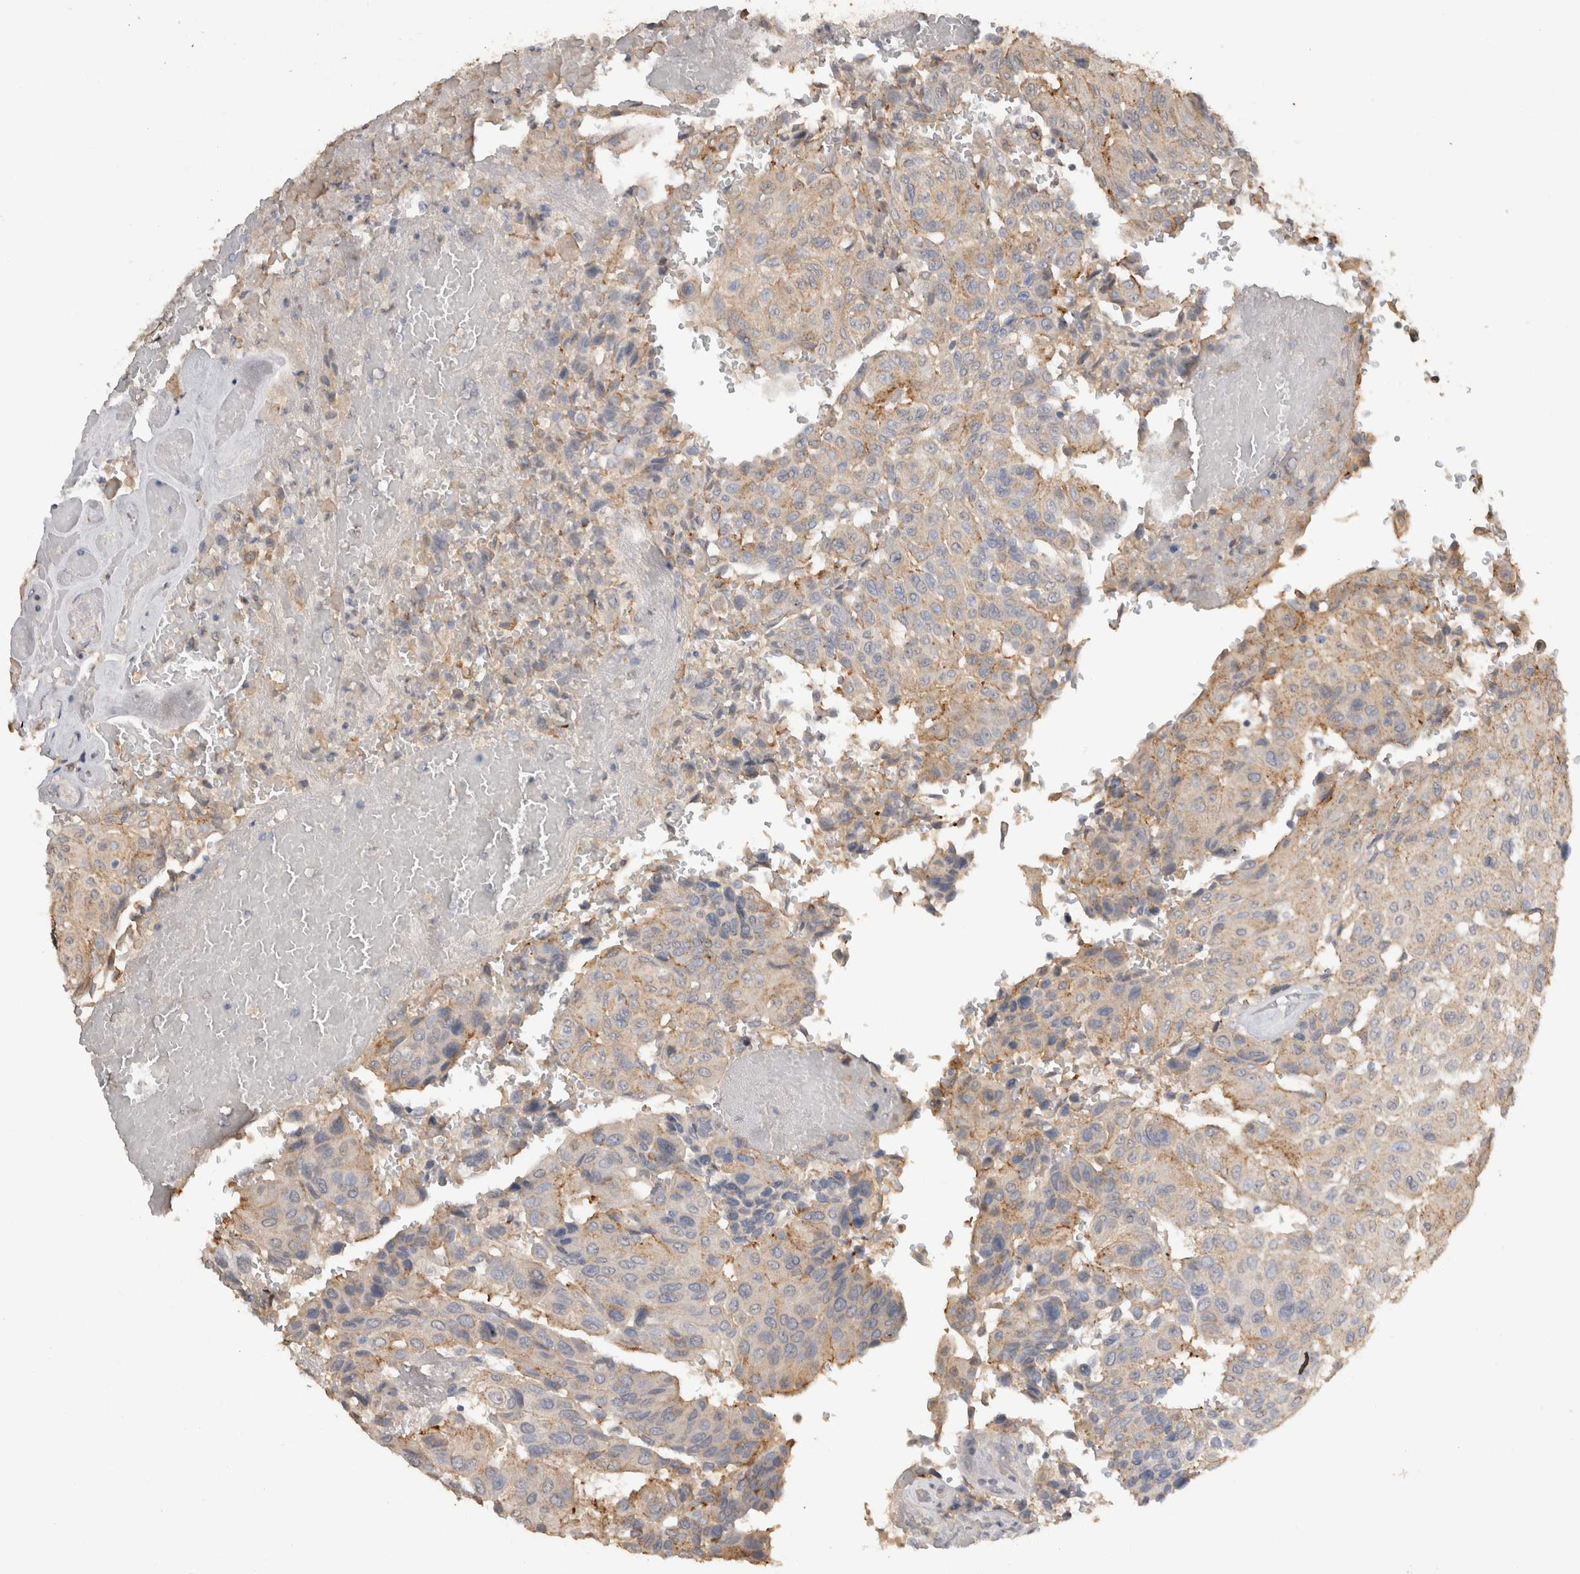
{"staining": {"intensity": "weak", "quantity": "25%-75%", "location": "cytoplasmic/membranous"}, "tissue": "urothelial cancer", "cell_type": "Tumor cells", "image_type": "cancer", "snomed": [{"axis": "morphology", "description": "Urothelial carcinoma, High grade"}, {"axis": "topography", "description": "Urinary bladder"}], "caption": "Urothelial cancer stained with a protein marker reveals weak staining in tumor cells.", "gene": "NAALADL2", "patient": {"sex": "male", "age": 66}}